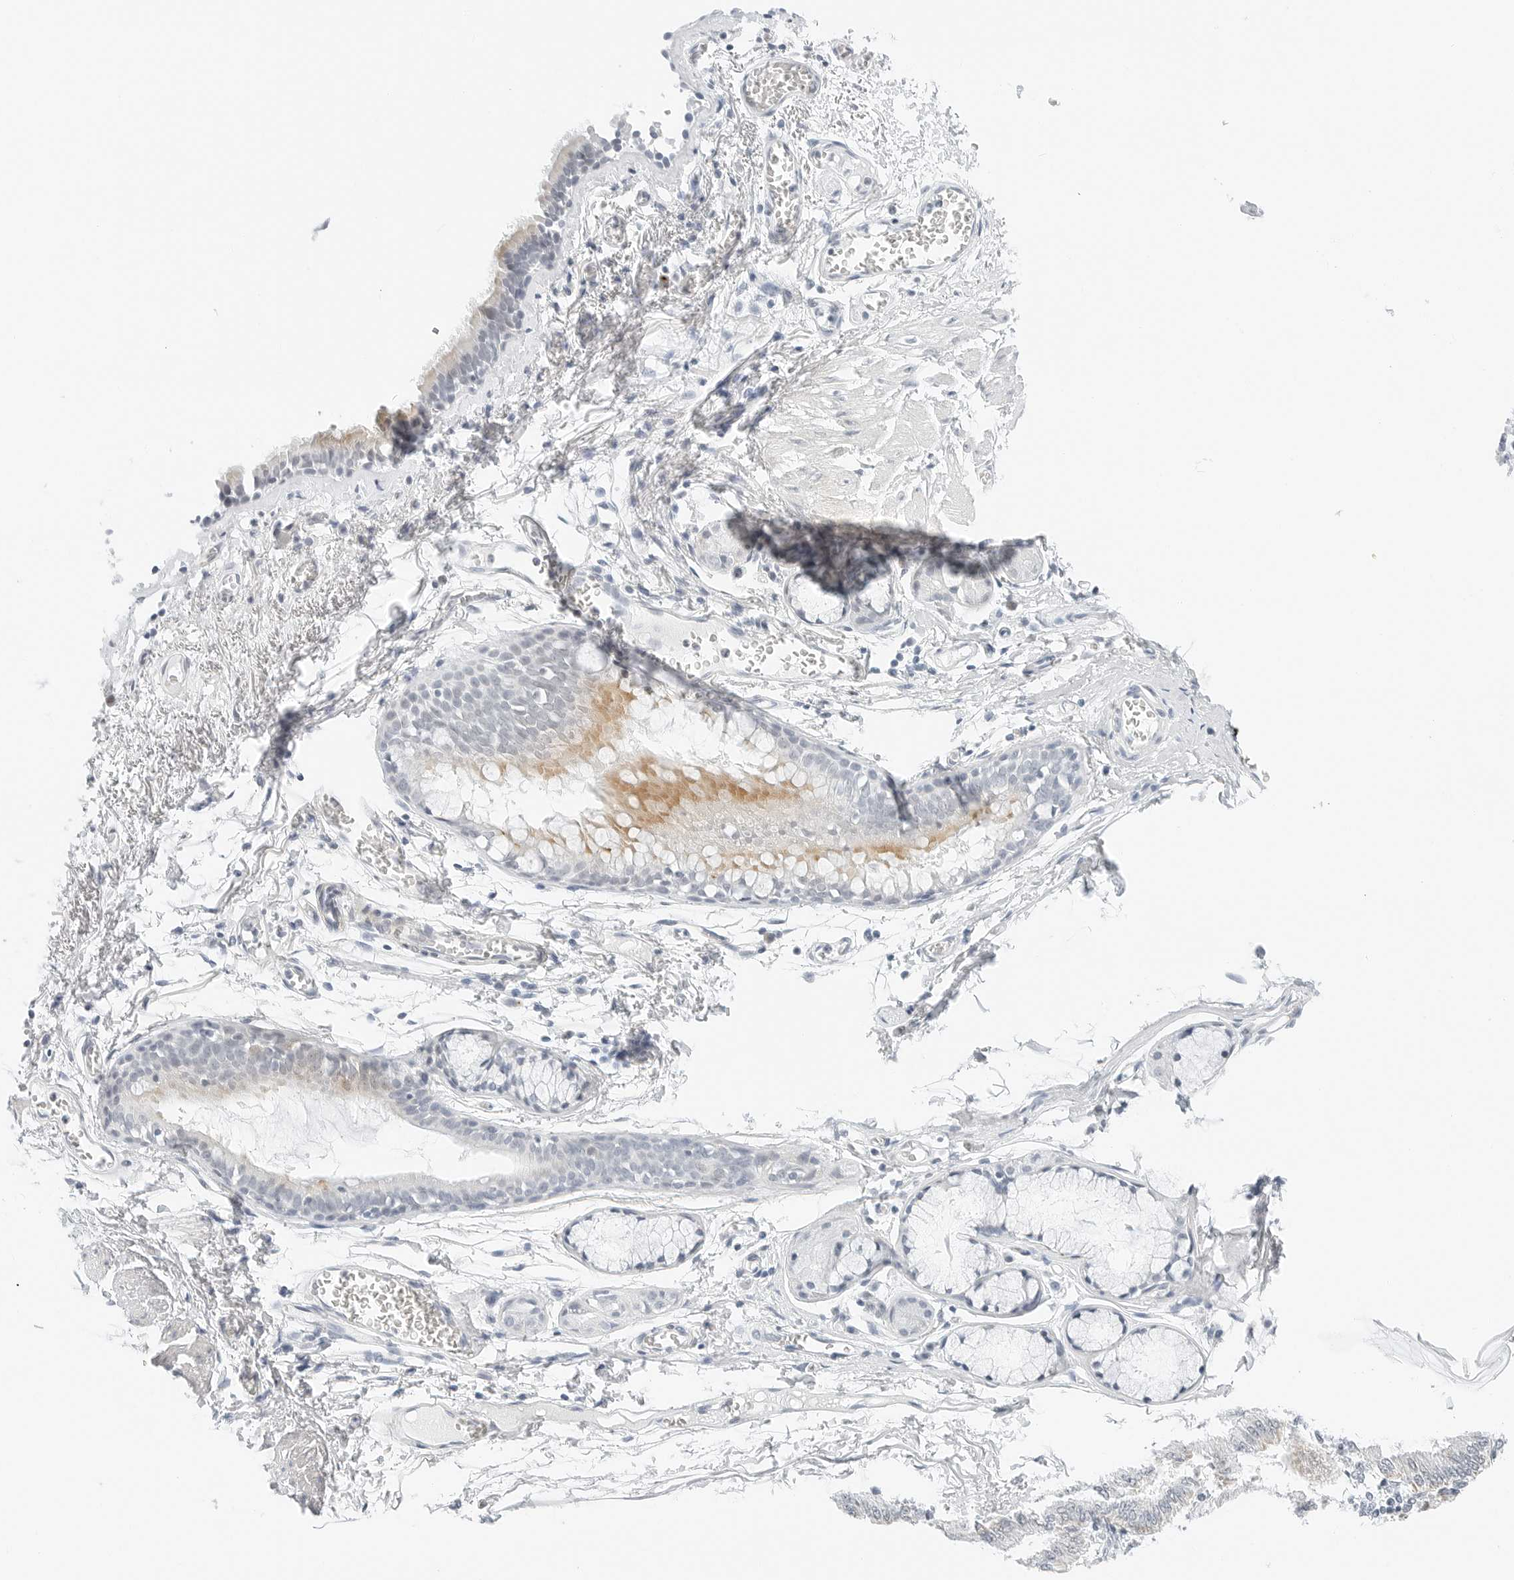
{"staining": {"intensity": "weak", "quantity": "<25%", "location": "cytoplasmic/membranous"}, "tissue": "bronchus", "cell_type": "Respiratory epithelial cells", "image_type": "normal", "snomed": [{"axis": "morphology", "description": "Normal tissue, NOS"}, {"axis": "topography", "description": "Bronchus"}, {"axis": "topography", "description": "Lung"}], "caption": "Bronchus stained for a protein using immunohistochemistry (IHC) reveals no positivity respiratory epithelial cells.", "gene": "CCSAP", "patient": {"sex": "male", "age": 56}}